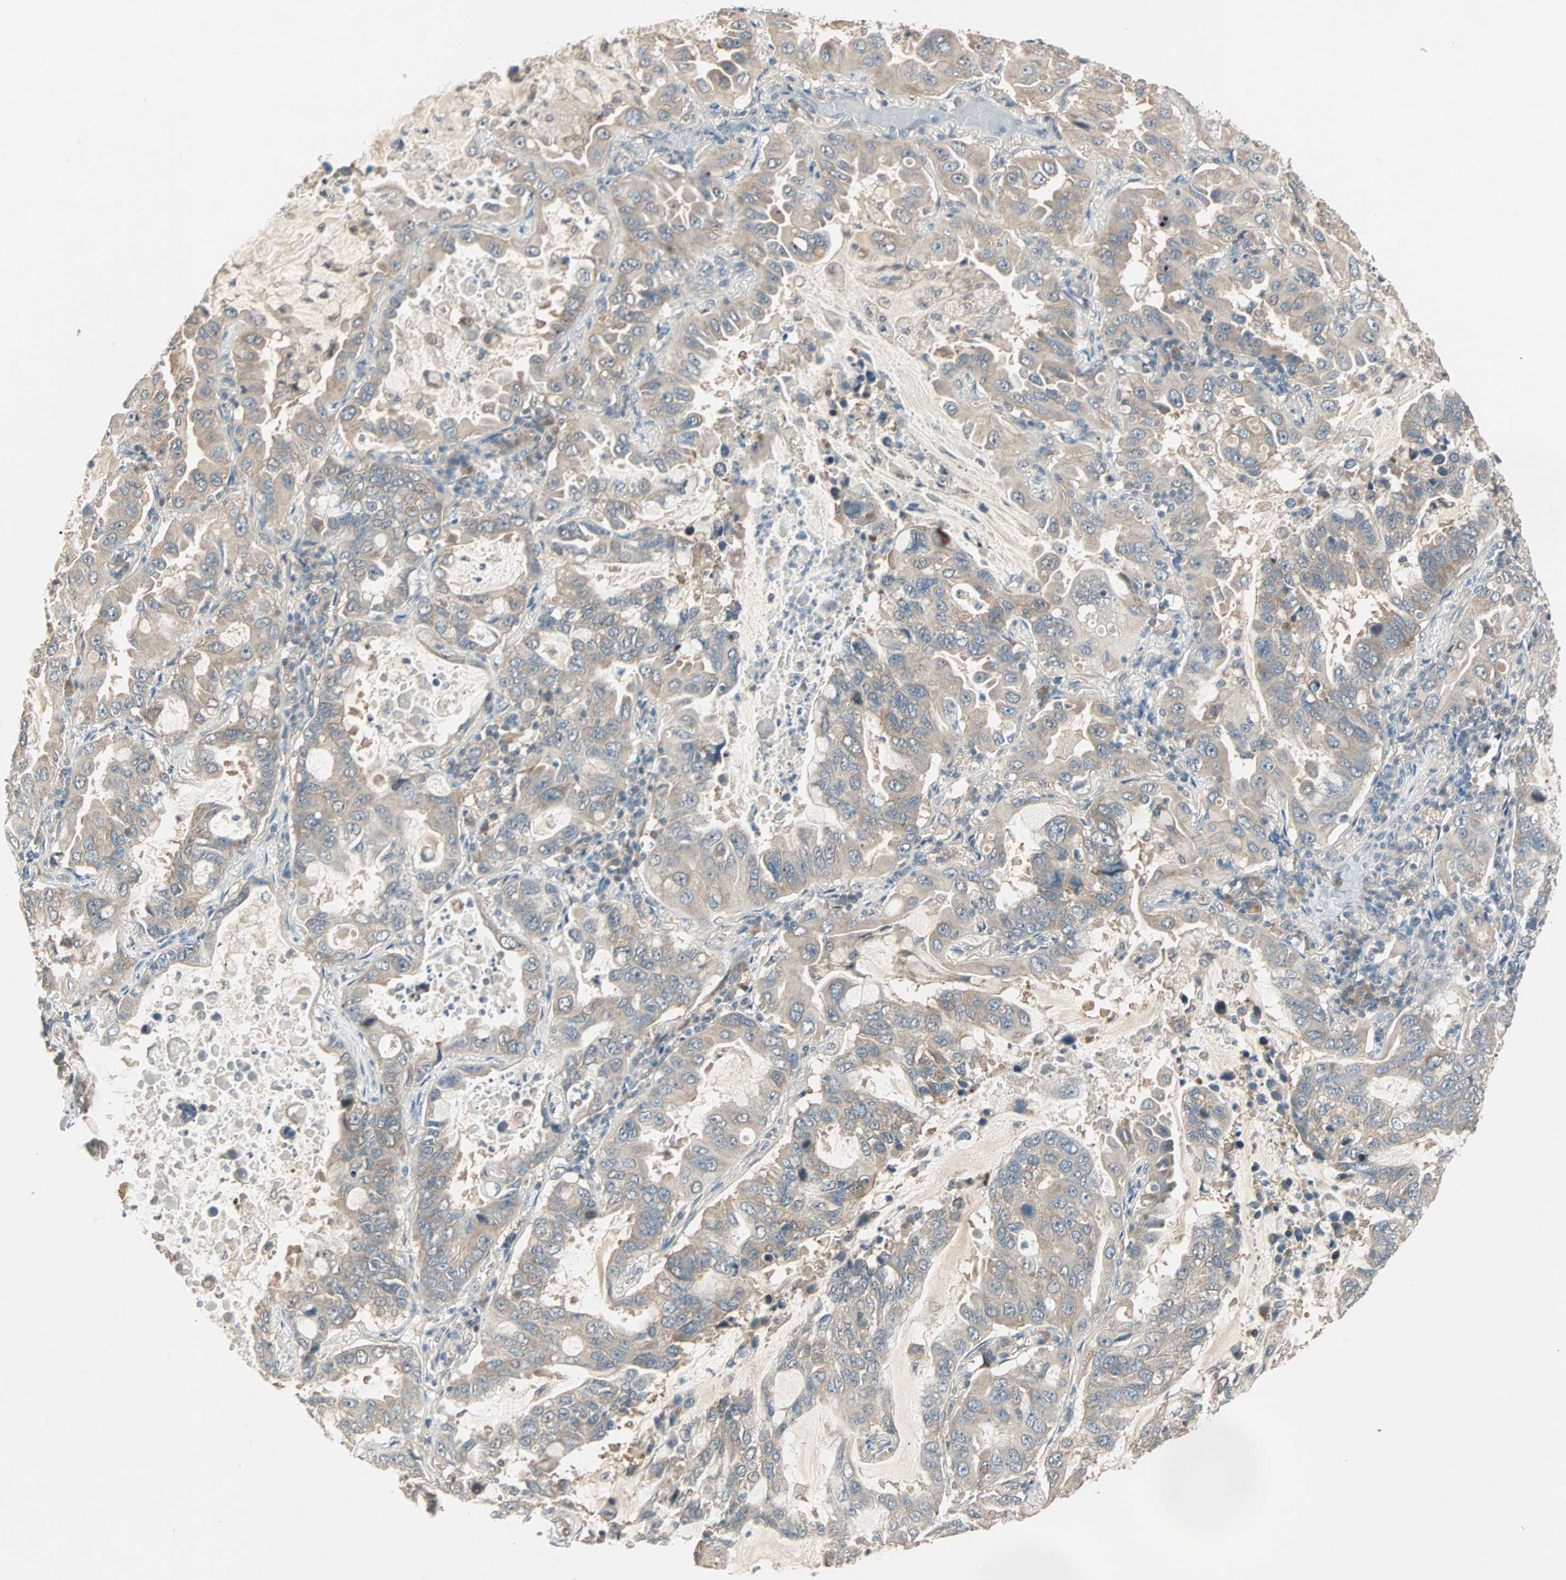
{"staining": {"intensity": "weak", "quantity": ">75%", "location": "cytoplasmic/membranous"}, "tissue": "lung cancer", "cell_type": "Tumor cells", "image_type": "cancer", "snomed": [{"axis": "morphology", "description": "Adenocarcinoma, NOS"}, {"axis": "topography", "description": "Lung"}], "caption": "Lung cancer stained with a protein marker displays weak staining in tumor cells.", "gene": "TTF2", "patient": {"sex": "male", "age": 64}}